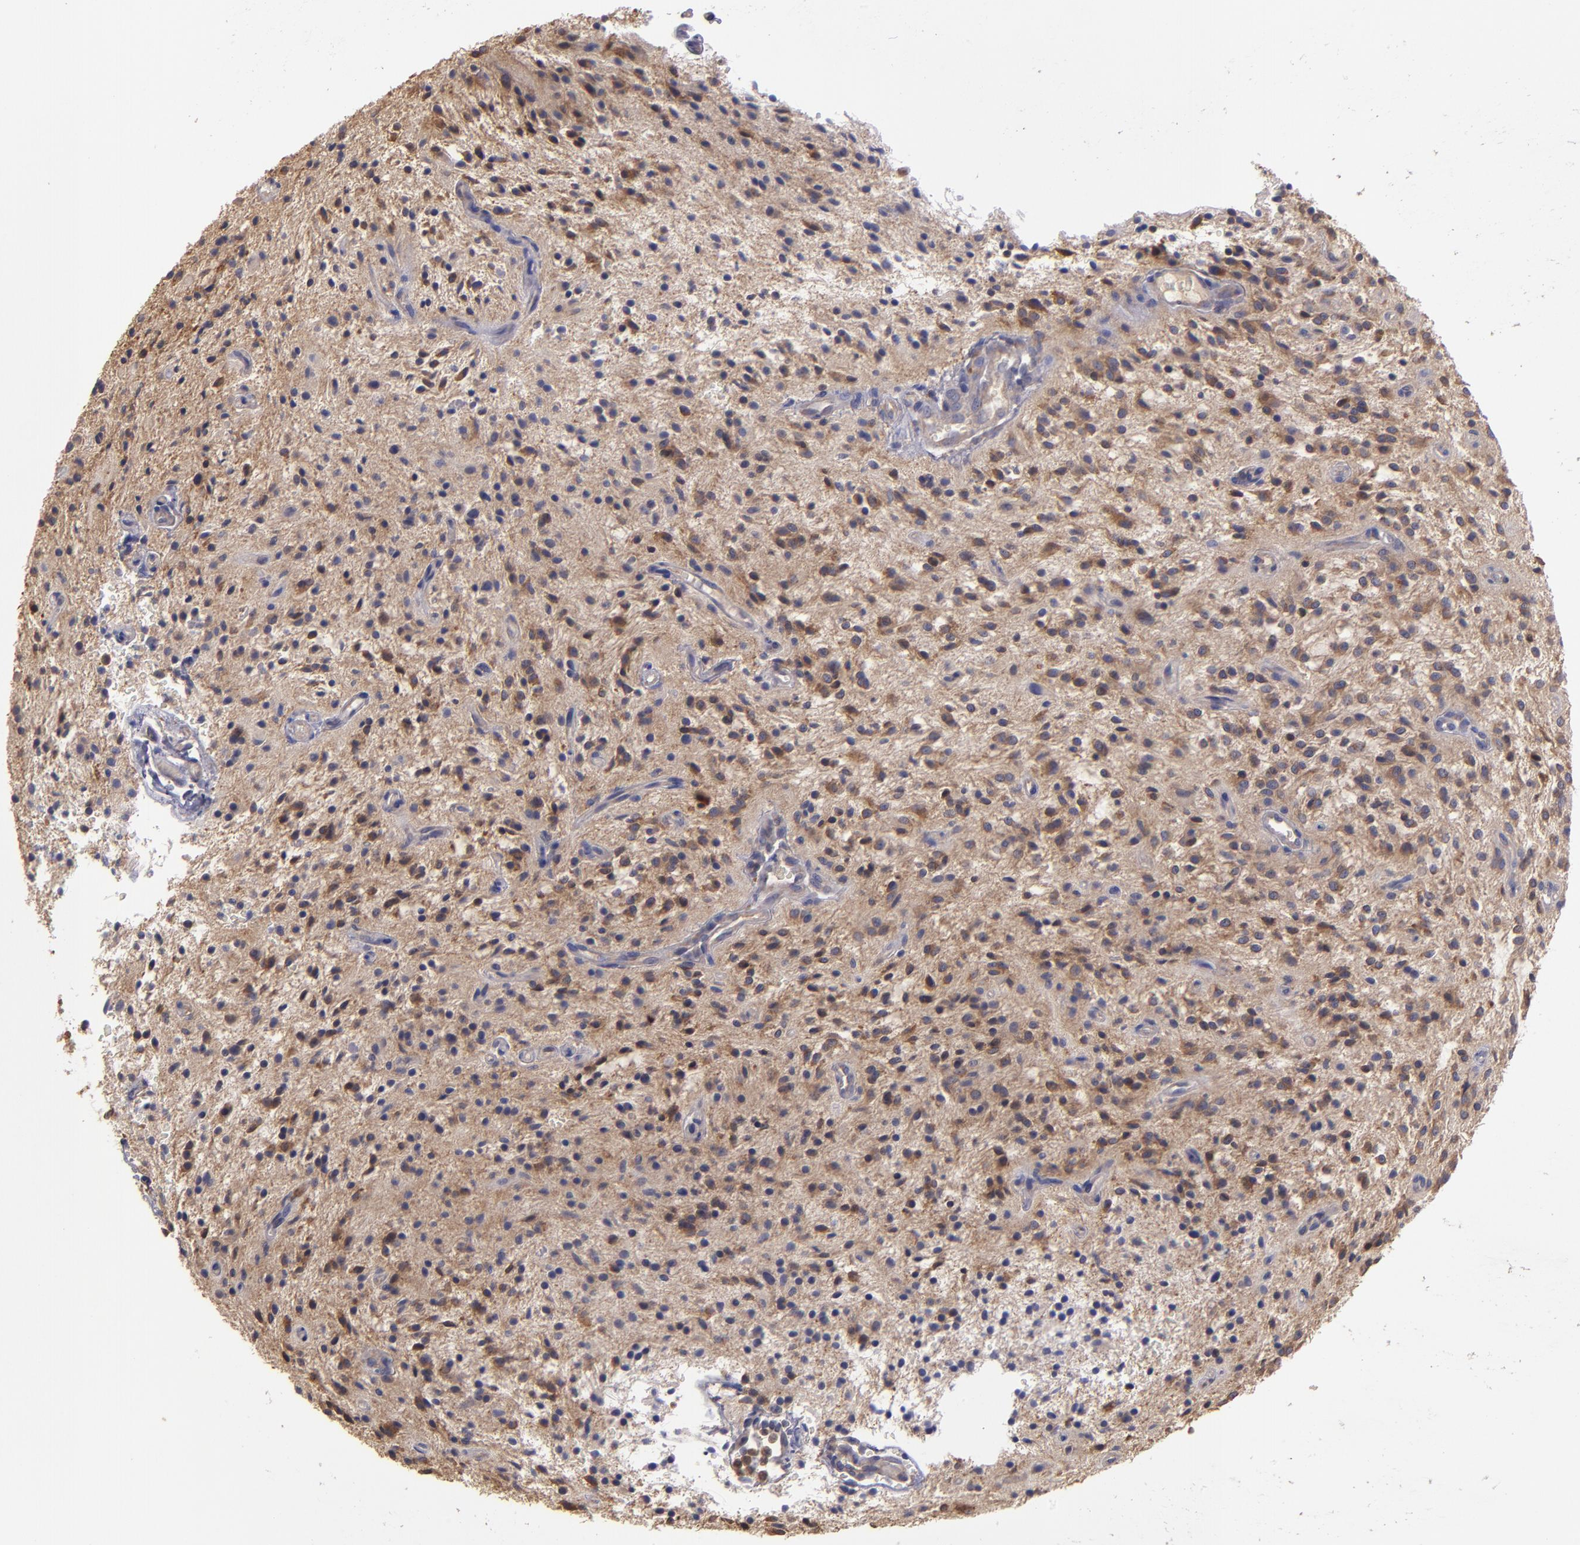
{"staining": {"intensity": "moderate", "quantity": "25%-75%", "location": "cytoplasmic/membranous"}, "tissue": "glioma", "cell_type": "Tumor cells", "image_type": "cancer", "snomed": [{"axis": "morphology", "description": "Glioma, malignant, NOS"}, {"axis": "topography", "description": "Cerebellum"}], "caption": "IHC photomicrograph of human malignant glioma stained for a protein (brown), which exhibits medium levels of moderate cytoplasmic/membranous positivity in approximately 25%-75% of tumor cells.", "gene": "CARS1", "patient": {"sex": "female", "age": 10}}